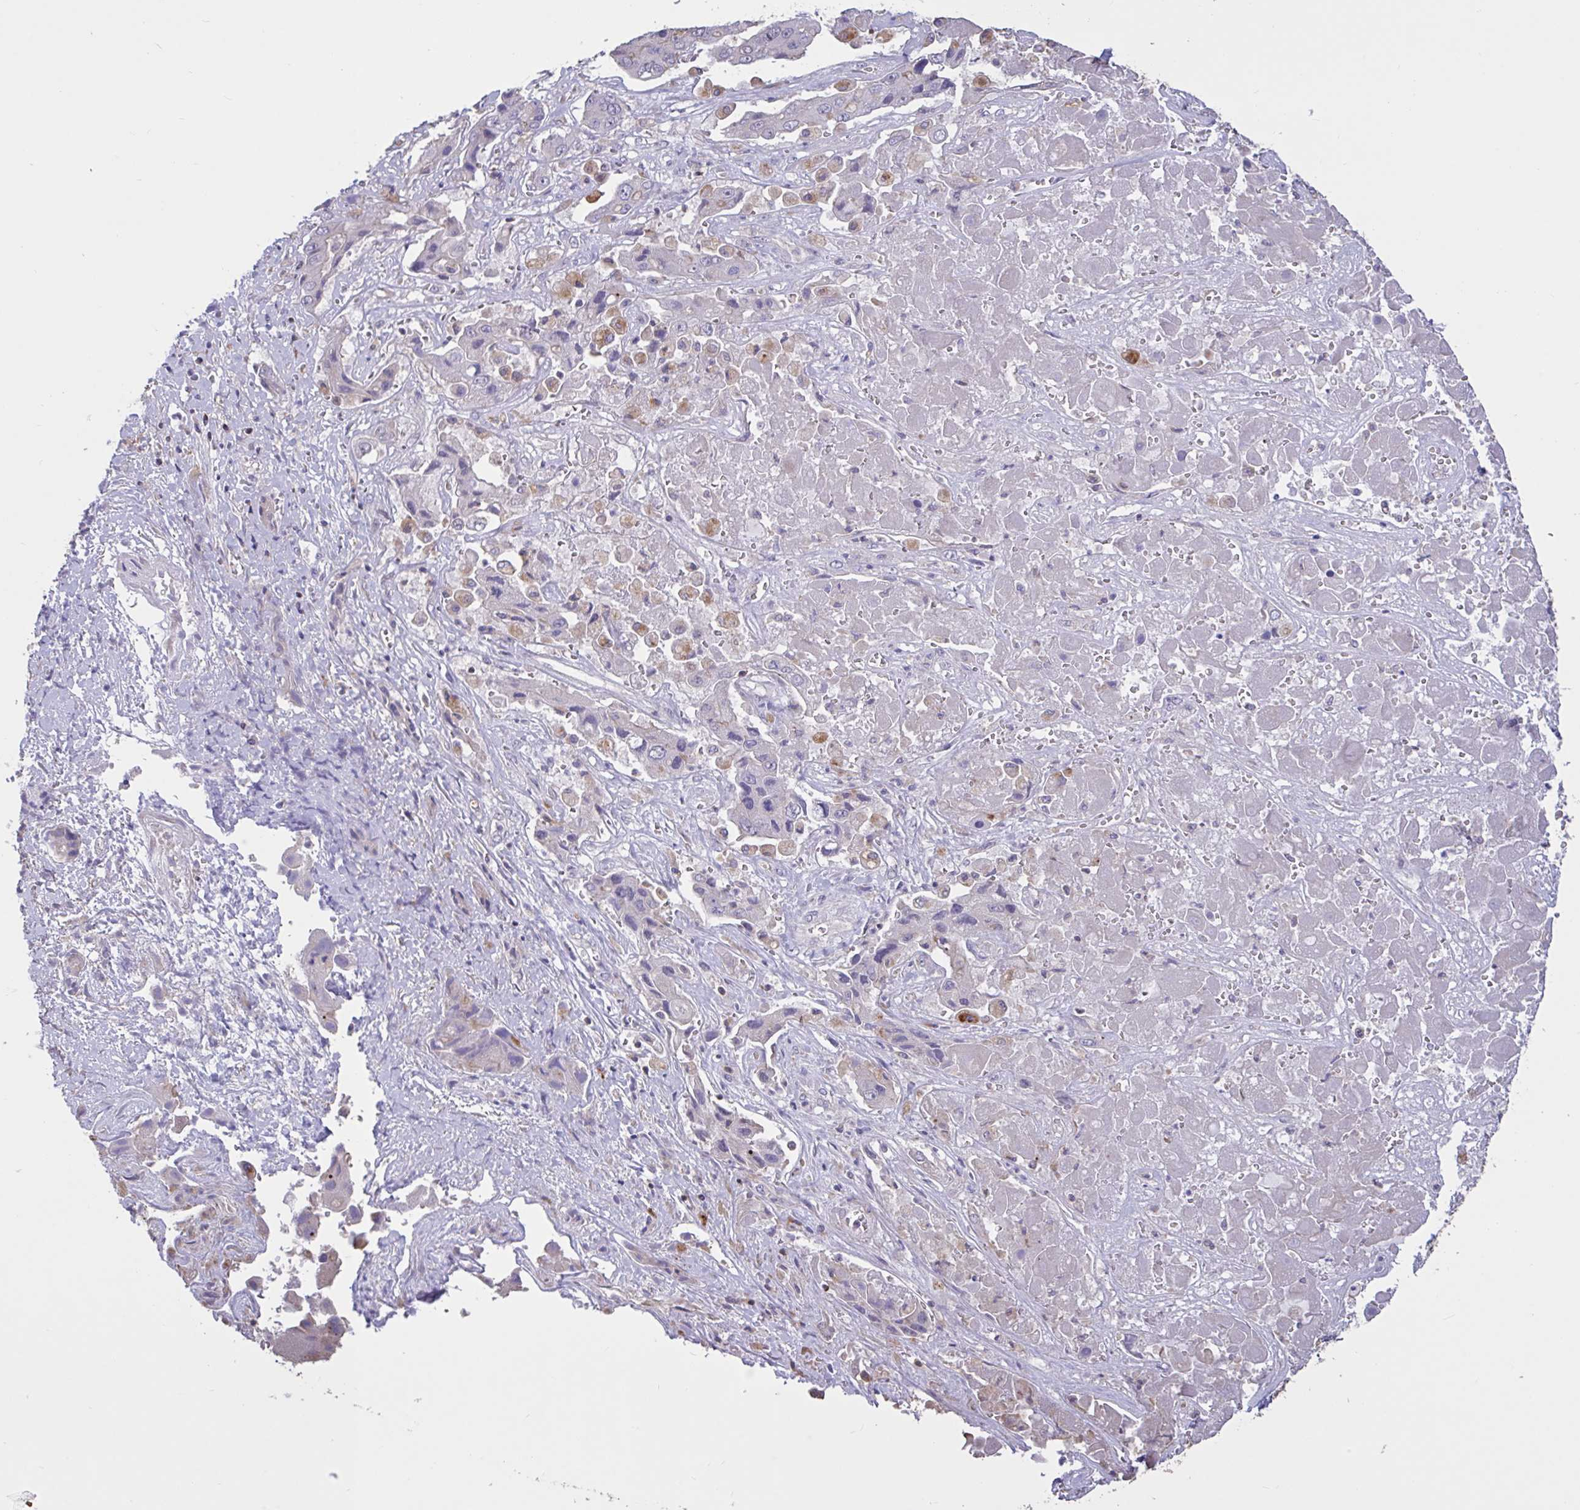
{"staining": {"intensity": "negative", "quantity": "none", "location": "none"}, "tissue": "liver cancer", "cell_type": "Tumor cells", "image_type": "cancer", "snomed": [{"axis": "morphology", "description": "Cholangiocarcinoma"}, {"axis": "topography", "description": "Liver"}], "caption": "Tumor cells are negative for protein expression in human liver cancer. Nuclei are stained in blue.", "gene": "DDX39A", "patient": {"sex": "male", "age": 67}}